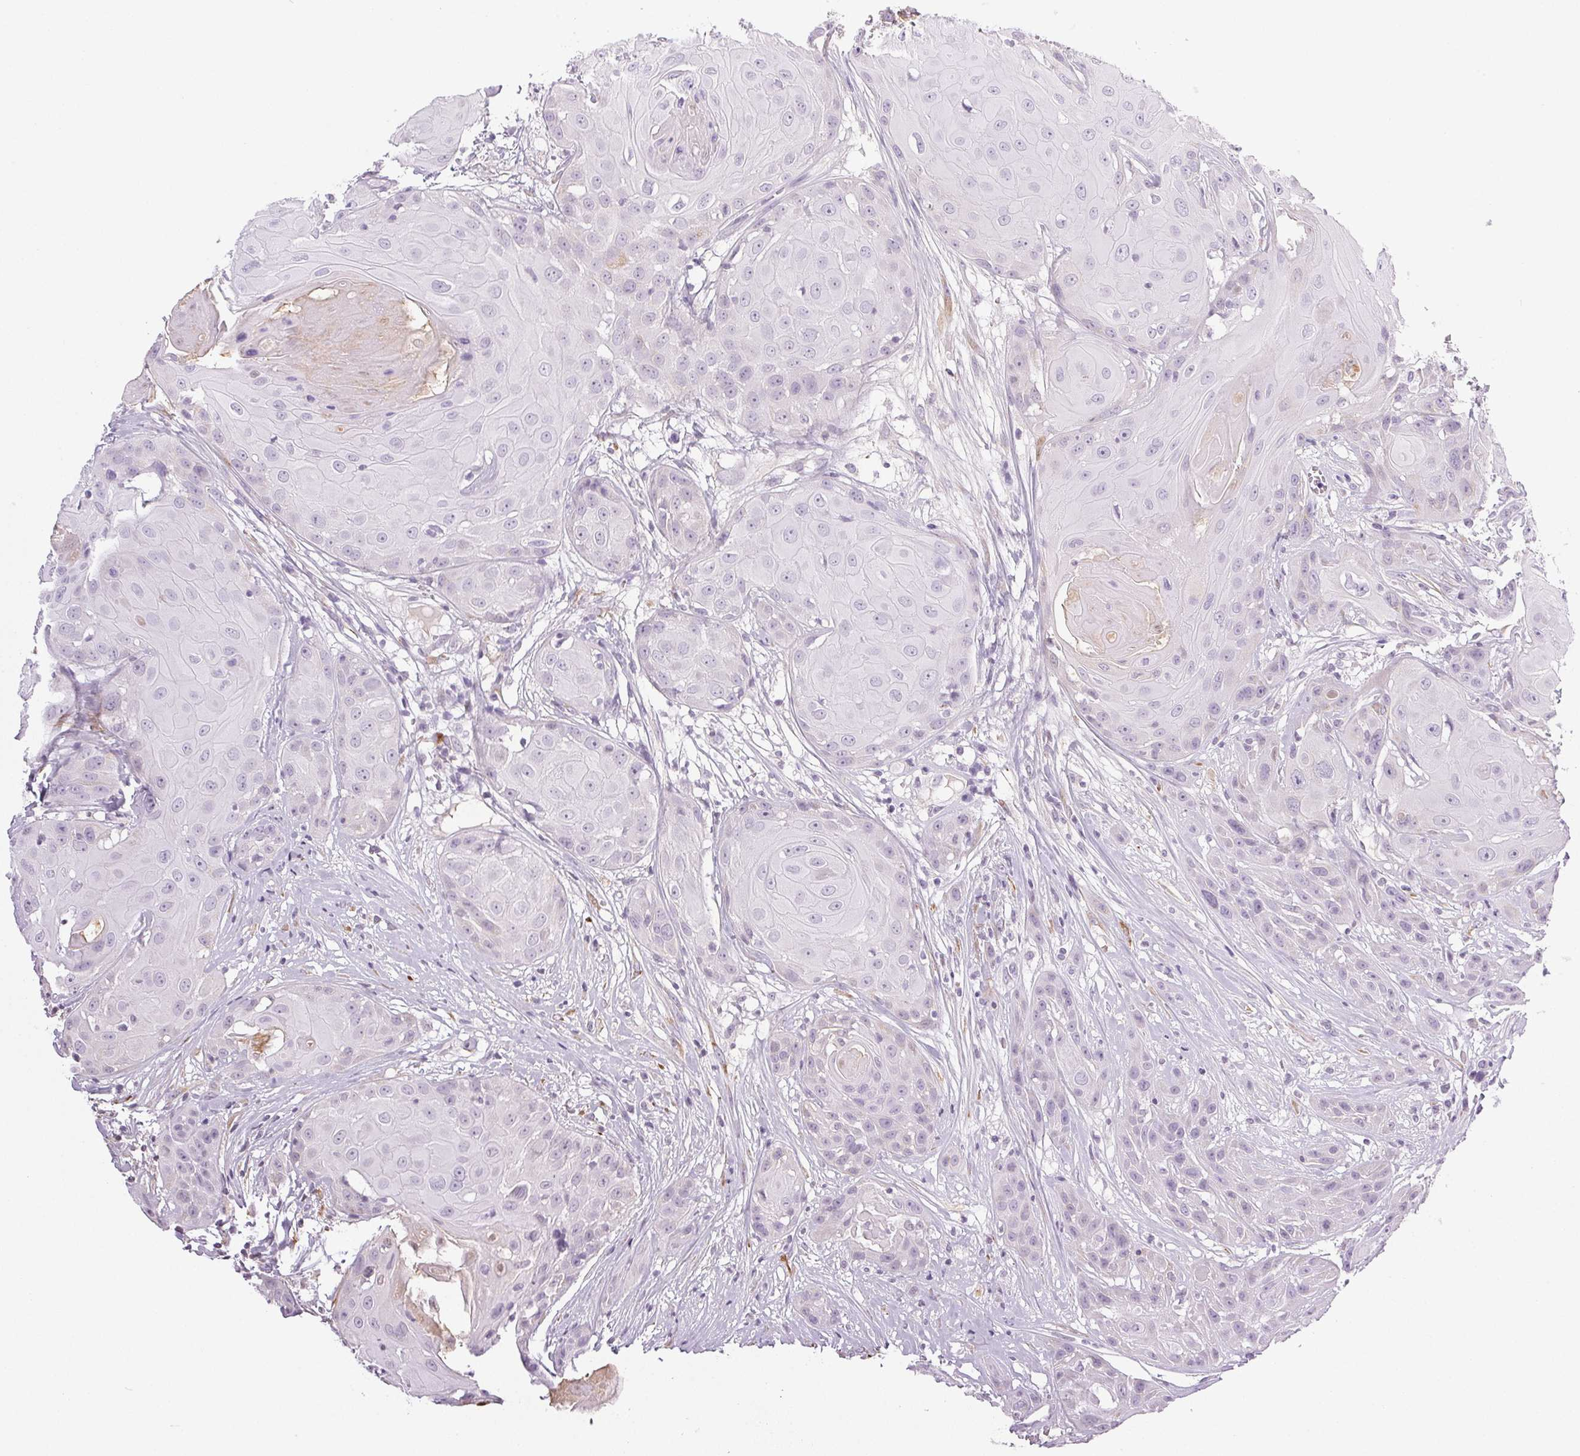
{"staining": {"intensity": "moderate", "quantity": "25%-75%", "location": "cytoplasmic/membranous"}, "tissue": "head and neck cancer", "cell_type": "Tumor cells", "image_type": "cancer", "snomed": [{"axis": "morphology", "description": "Squamous cell carcinoma, NOS"}, {"axis": "topography", "description": "Skin"}, {"axis": "topography", "description": "Head-Neck"}], "caption": "Immunohistochemical staining of head and neck squamous cell carcinoma demonstrates medium levels of moderate cytoplasmic/membranous protein positivity in about 25%-75% of tumor cells.", "gene": "COL7A1", "patient": {"sex": "male", "age": 80}}